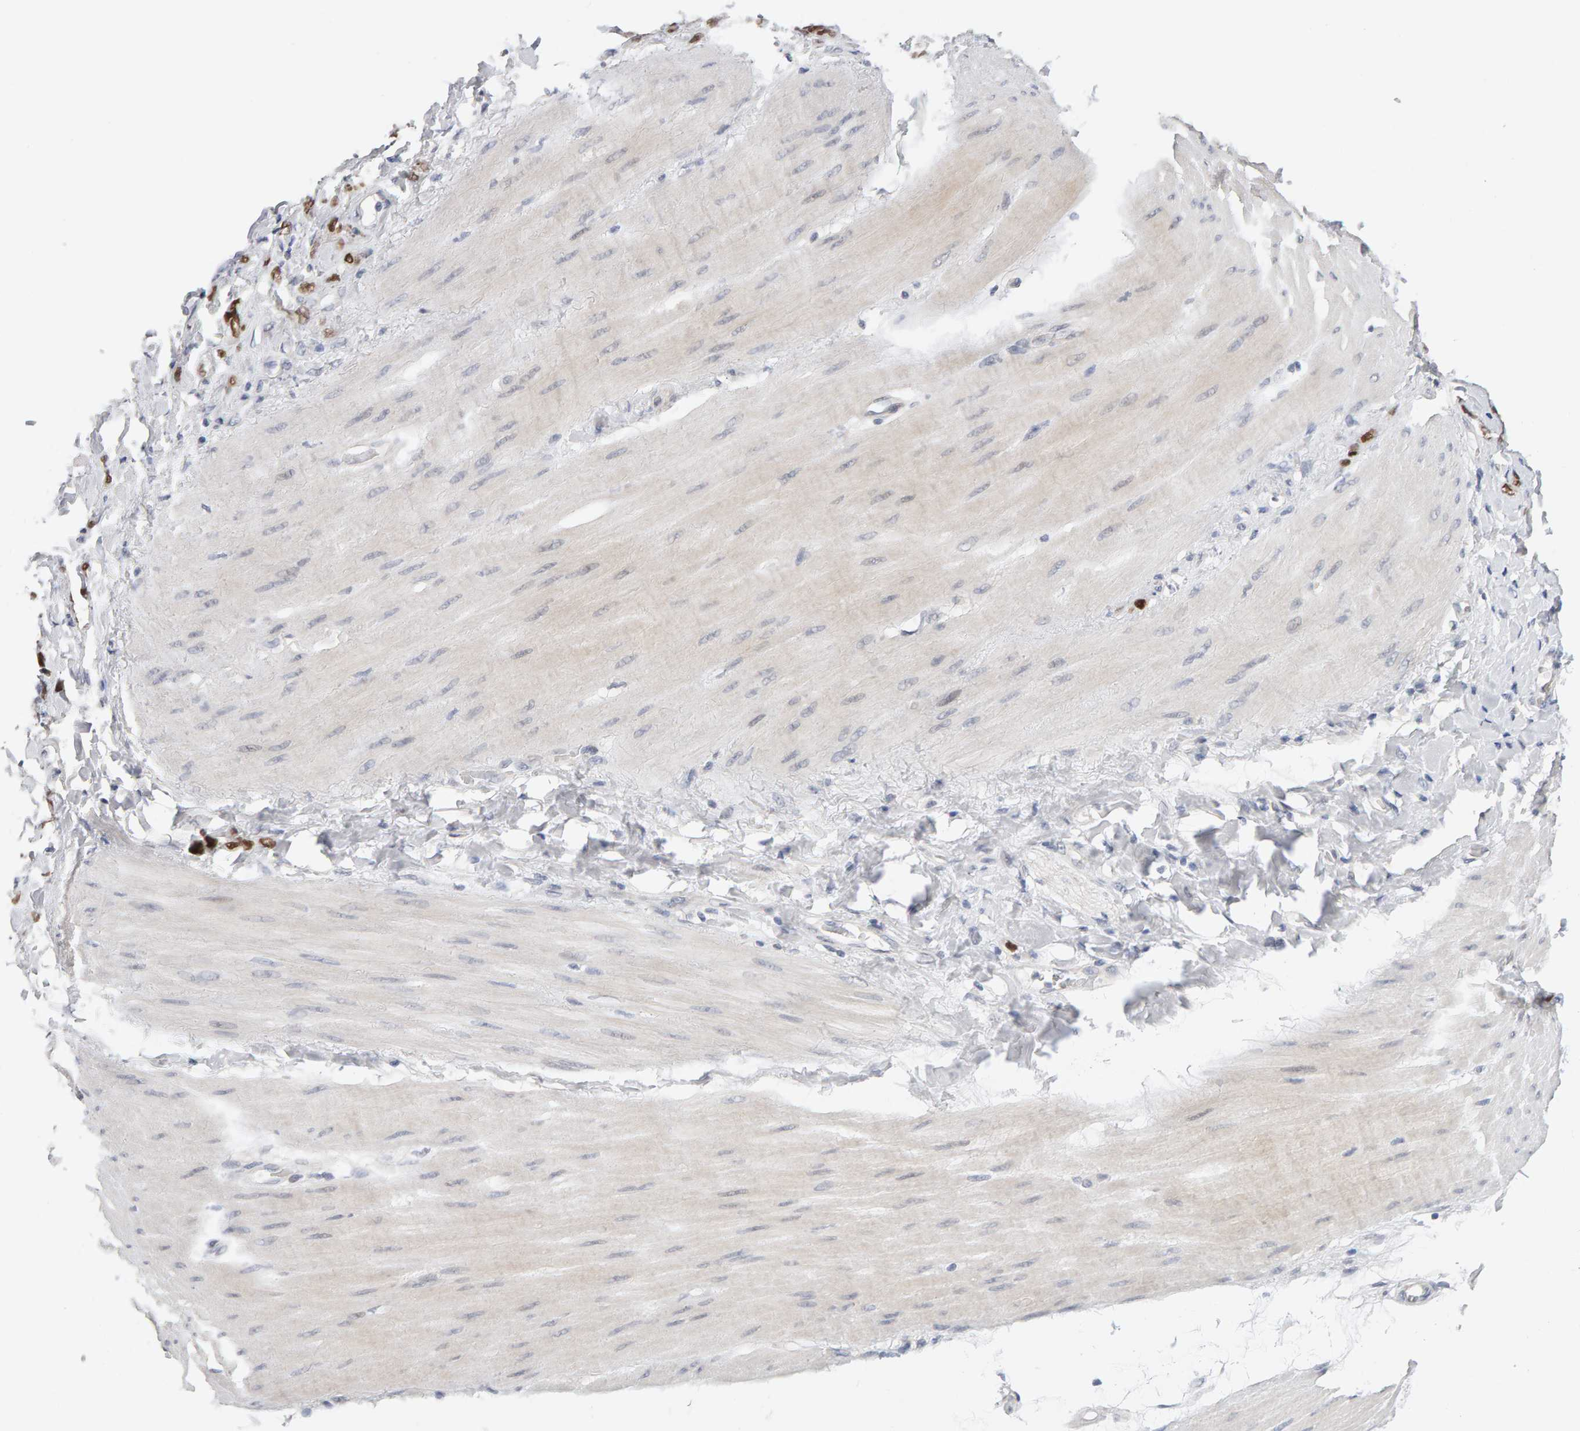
{"staining": {"intensity": "moderate", "quantity": "25%-75%", "location": "nuclear"}, "tissue": "stomach cancer", "cell_type": "Tumor cells", "image_type": "cancer", "snomed": [{"axis": "morphology", "description": "Normal tissue, NOS"}, {"axis": "morphology", "description": "Adenocarcinoma, NOS"}, {"axis": "topography", "description": "Stomach"}], "caption": "Tumor cells reveal medium levels of moderate nuclear expression in about 25%-75% of cells in stomach adenocarcinoma.", "gene": "HNF4A", "patient": {"sex": "male", "age": 82}}